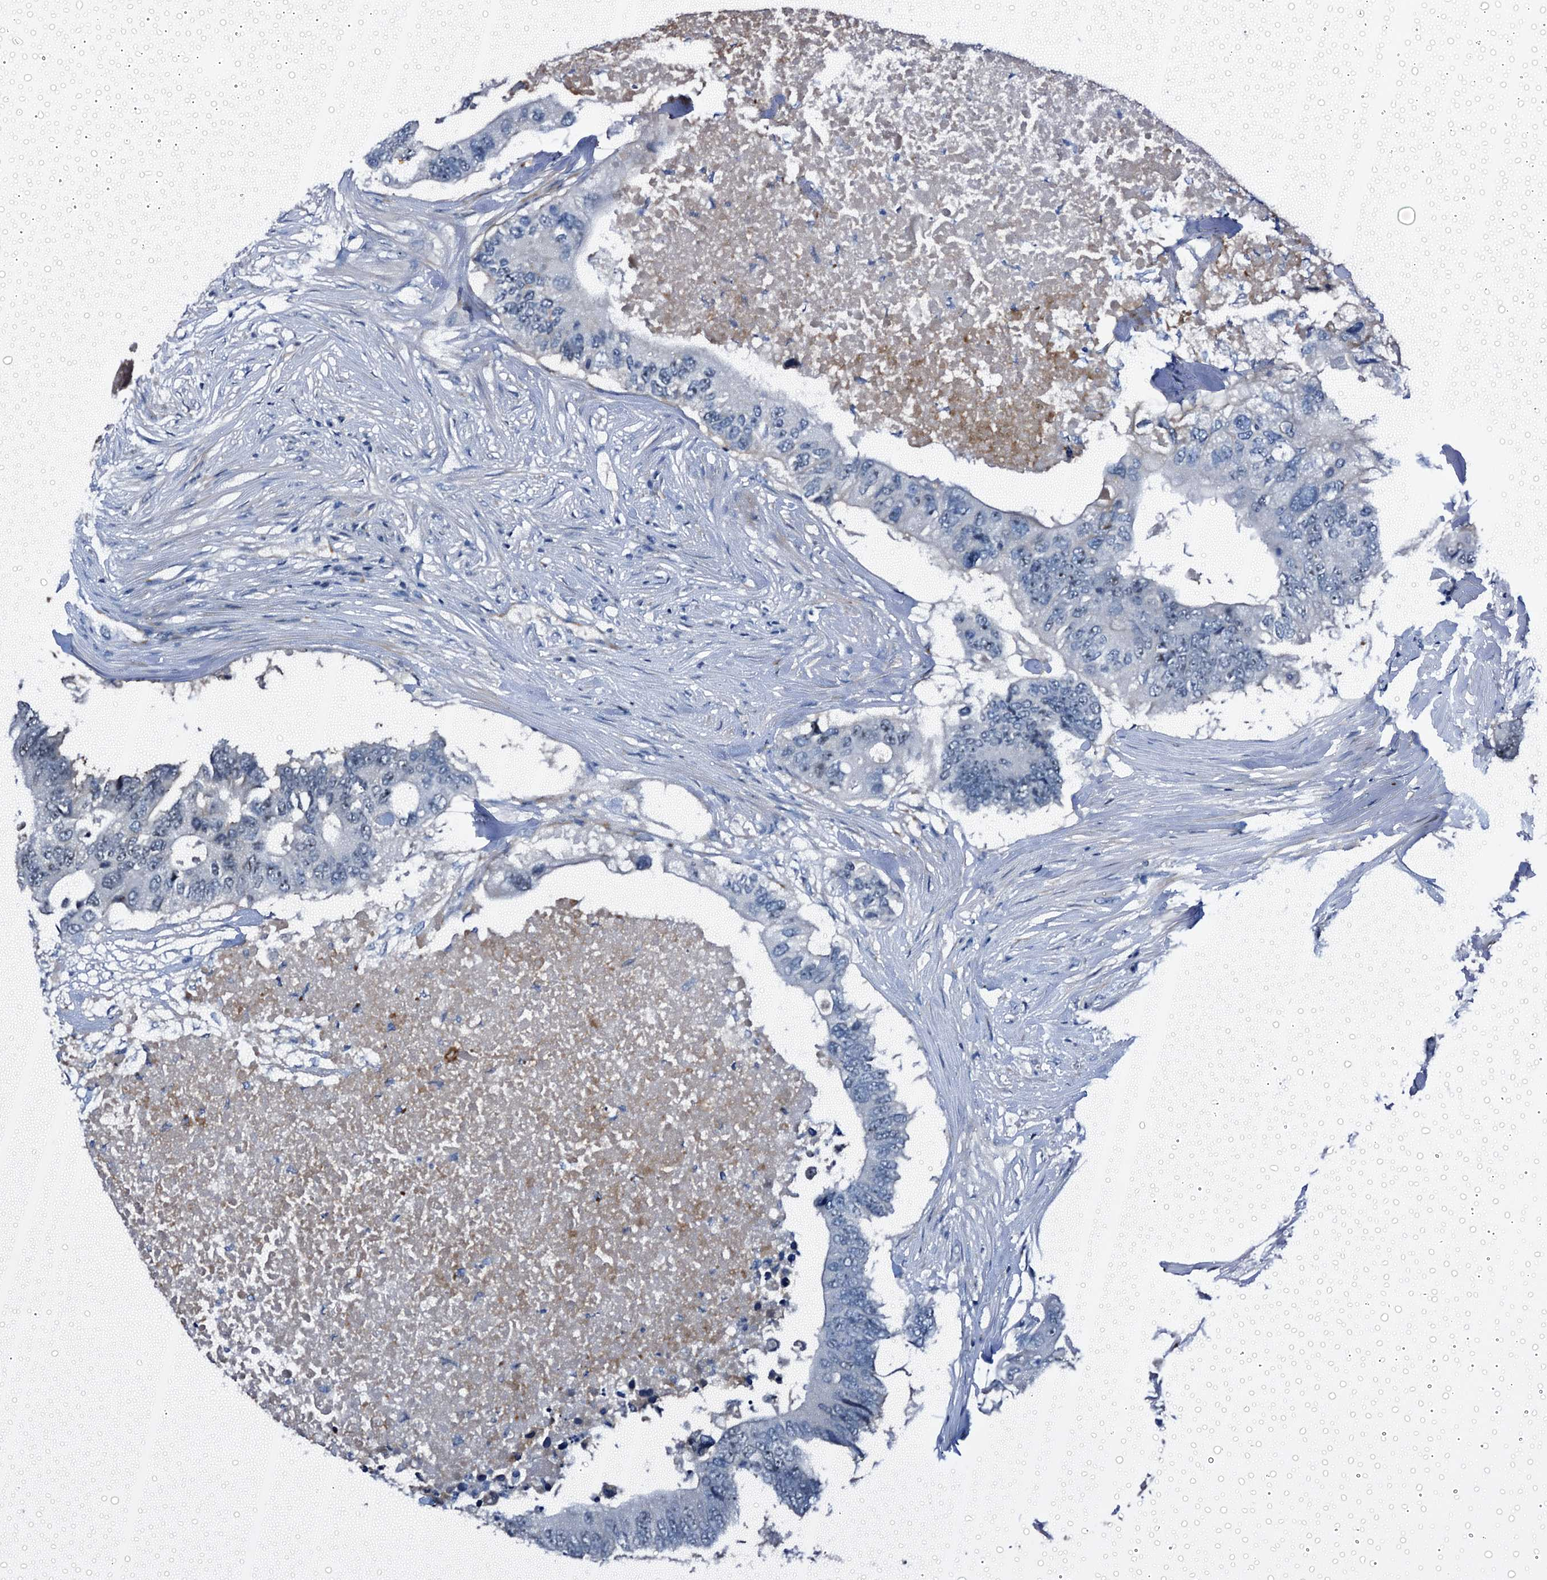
{"staining": {"intensity": "negative", "quantity": "none", "location": "none"}, "tissue": "colorectal cancer", "cell_type": "Tumor cells", "image_type": "cancer", "snomed": [{"axis": "morphology", "description": "Adenocarcinoma, NOS"}, {"axis": "topography", "description": "Colon"}], "caption": "Immunohistochemical staining of human colorectal cancer (adenocarcinoma) displays no significant expression in tumor cells.", "gene": "EMG1", "patient": {"sex": "male", "age": 71}}